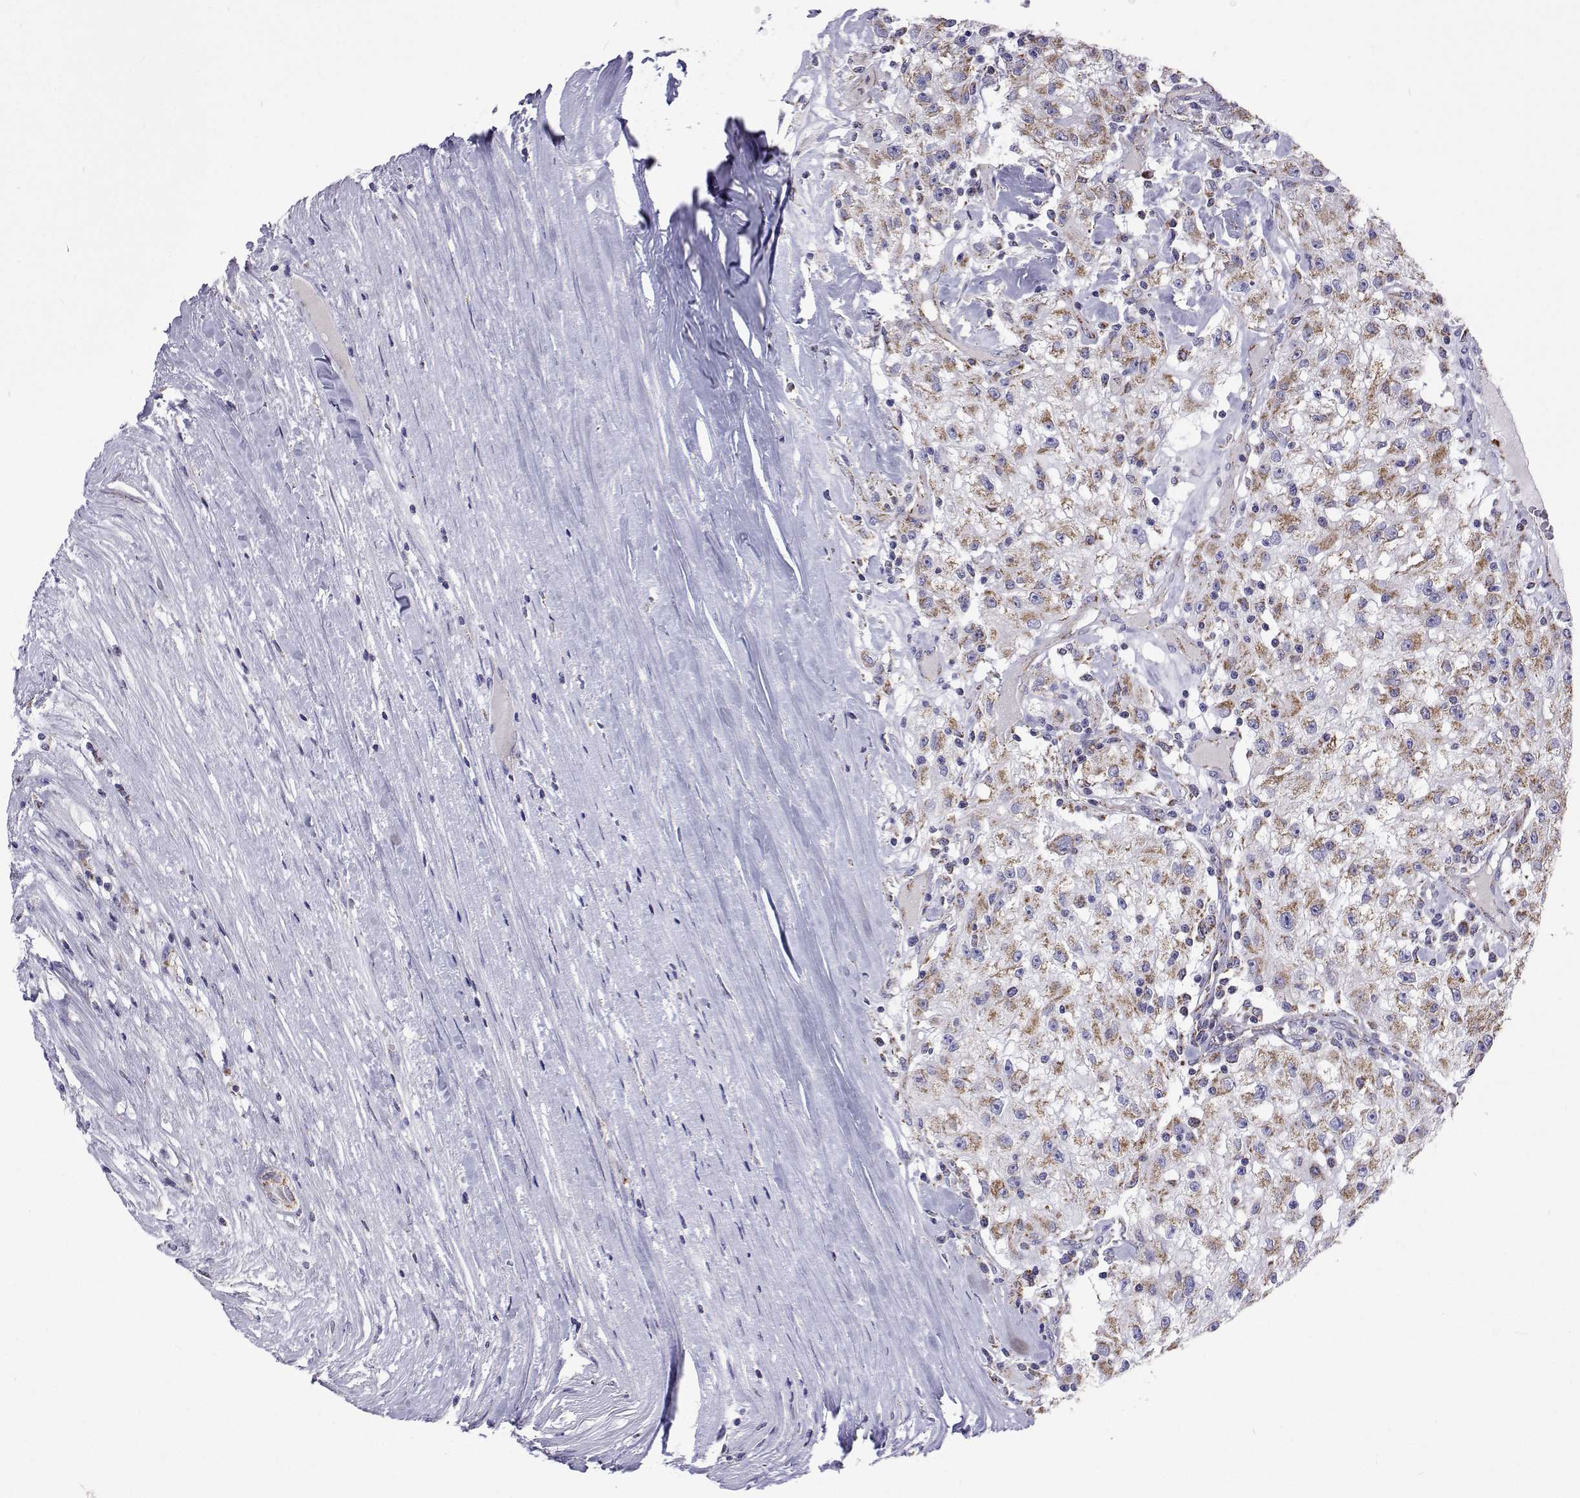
{"staining": {"intensity": "moderate", "quantity": "25%-75%", "location": "cytoplasmic/membranous"}, "tissue": "renal cancer", "cell_type": "Tumor cells", "image_type": "cancer", "snomed": [{"axis": "morphology", "description": "Adenocarcinoma, NOS"}, {"axis": "topography", "description": "Kidney"}], "caption": "Immunohistochemistry histopathology image of human renal cancer (adenocarcinoma) stained for a protein (brown), which displays medium levels of moderate cytoplasmic/membranous staining in about 25%-75% of tumor cells.", "gene": "MCCC2", "patient": {"sex": "female", "age": 67}}